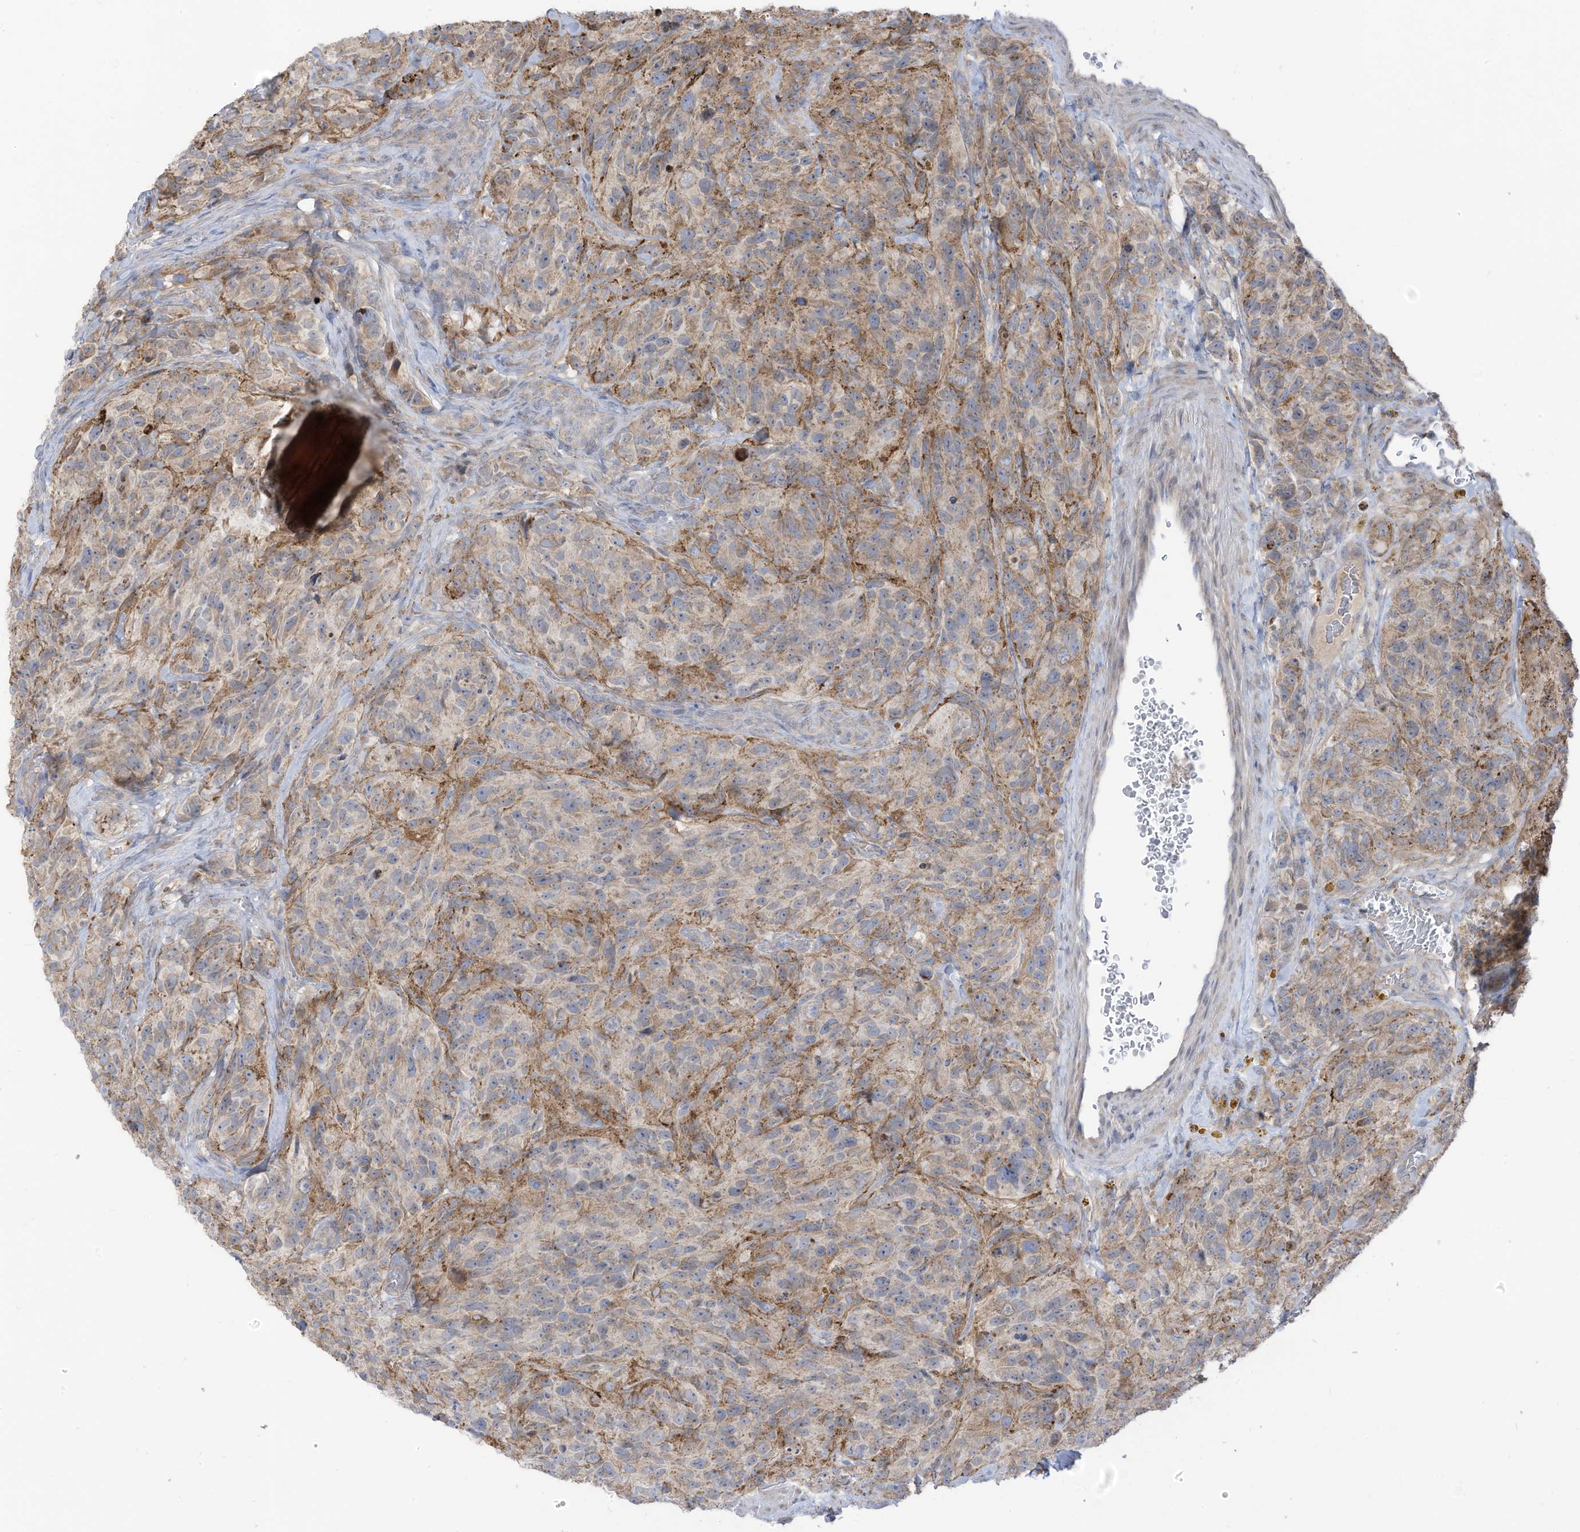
{"staining": {"intensity": "weak", "quantity": "25%-75%", "location": "cytoplasmic/membranous"}, "tissue": "glioma", "cell_type": "Tumor cells", "image_type": "cancer", "snomed": [{"axis": "morphology", "description": "Glioma, malignant, High grade"}, {"axis": "topography", "description": "Brain"}], "caption": "The photomicrograph reveals a brown stain indicating the presence of a protein in the cytoplasmic/membranous of tumor cells in glioma. The protein of interest is shown in brown color, while the nuclei are stained blue.", "gene": "CGAS", "patient": {"sex": "male", "age": 69}}